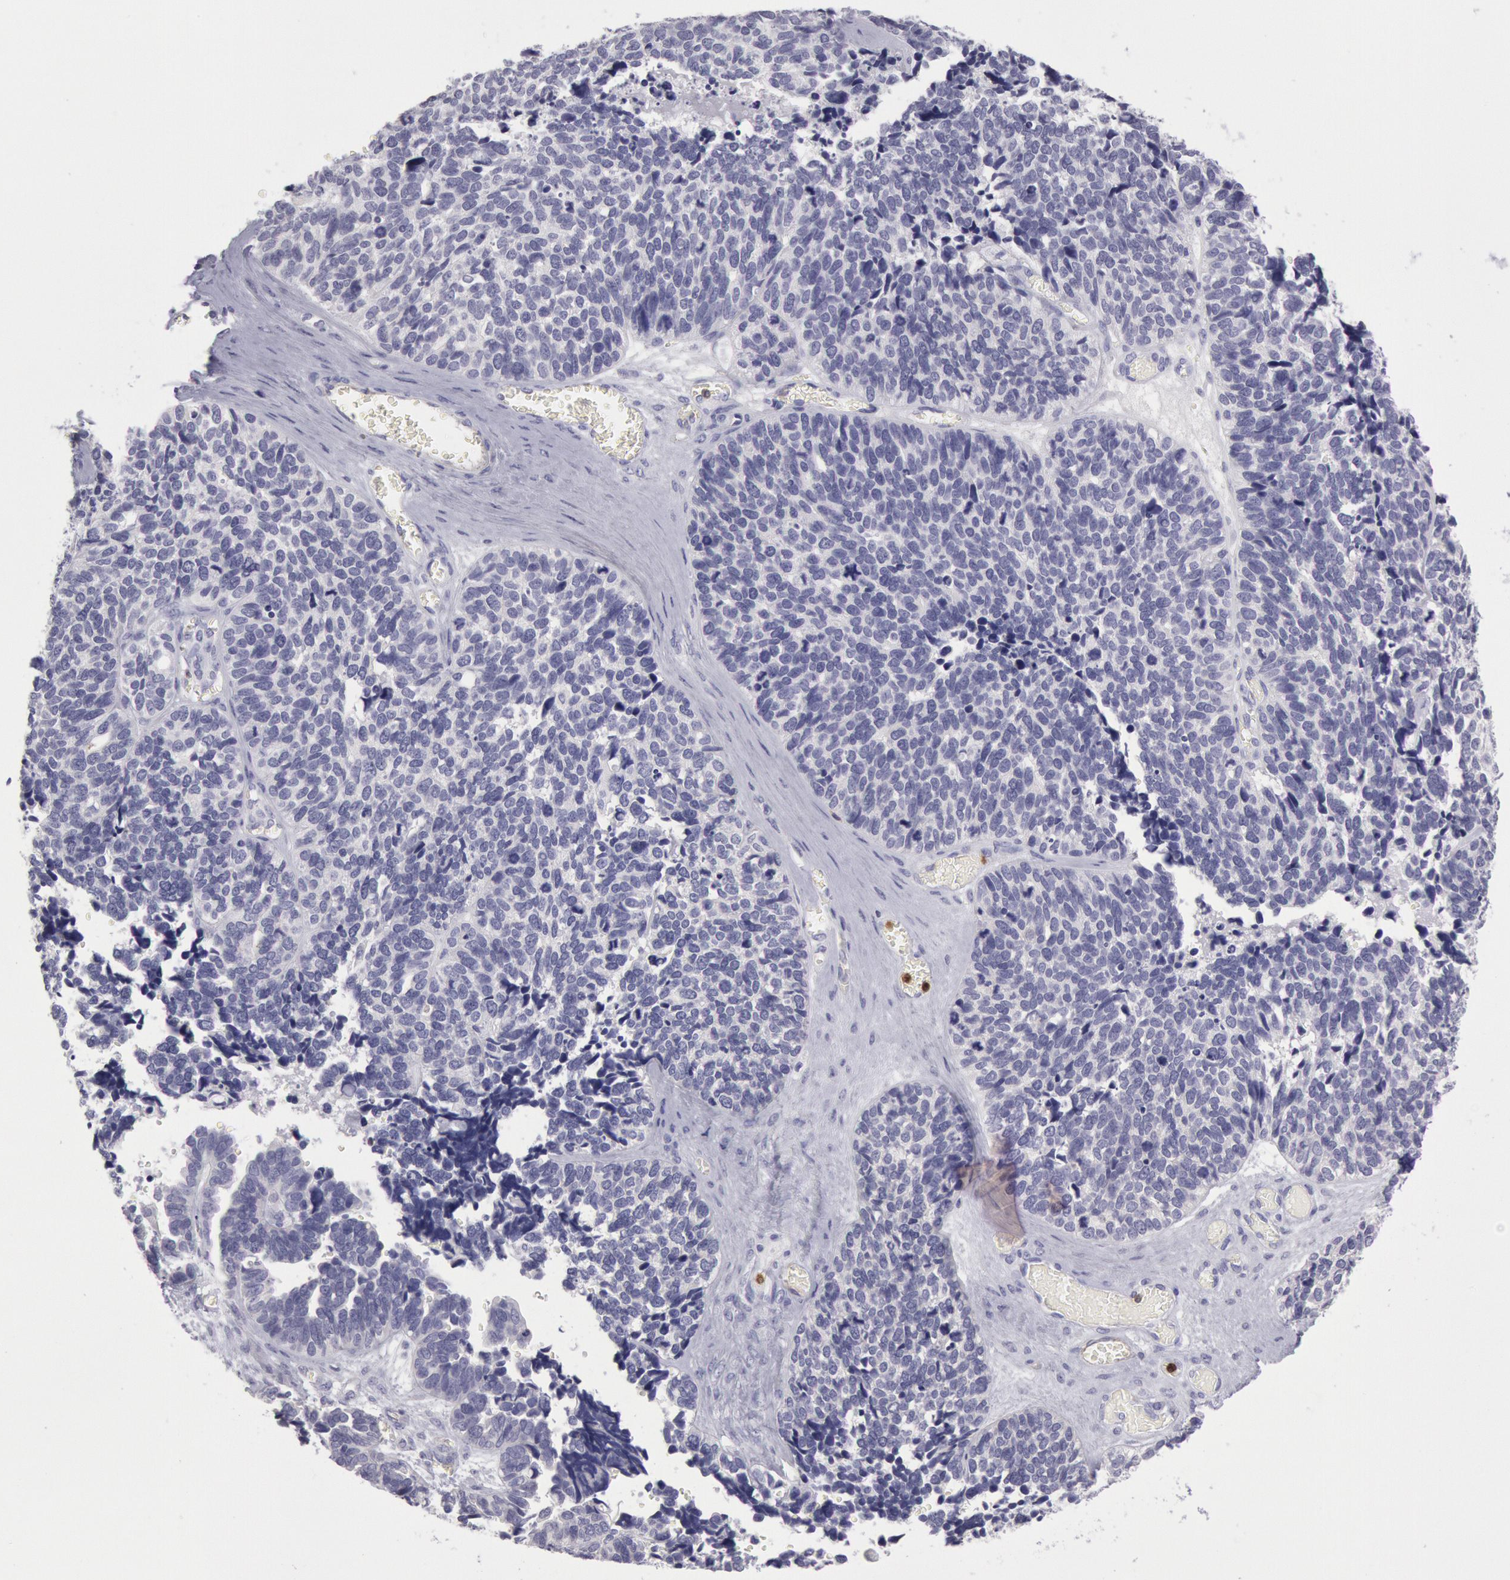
{"staining": {"intensity": "negative", "quantity": "none", "location": "none"}, "tissue": "ovarian cancer", "cell_type": "Tumor cells", "image_type": "cancer", "snomed": [{"axis": "morphology", "description": "Cystadenocarcinoma, serous, NOS"}, {"axis": "topography", "description": "Ovary"}], "caption": "Immunohistochemical staining of ovarian cancer (serous cystadenocarcinoma) demonstrates no significant staining in tumor cells. (Stains: DAB immunohistochemistry (IHC) with hematoxylin counter stain, Microscopy: brightfield microscopy at high magnification).", "gene": "RAB27A", "patient": {"sex": "female", "age": 77}}